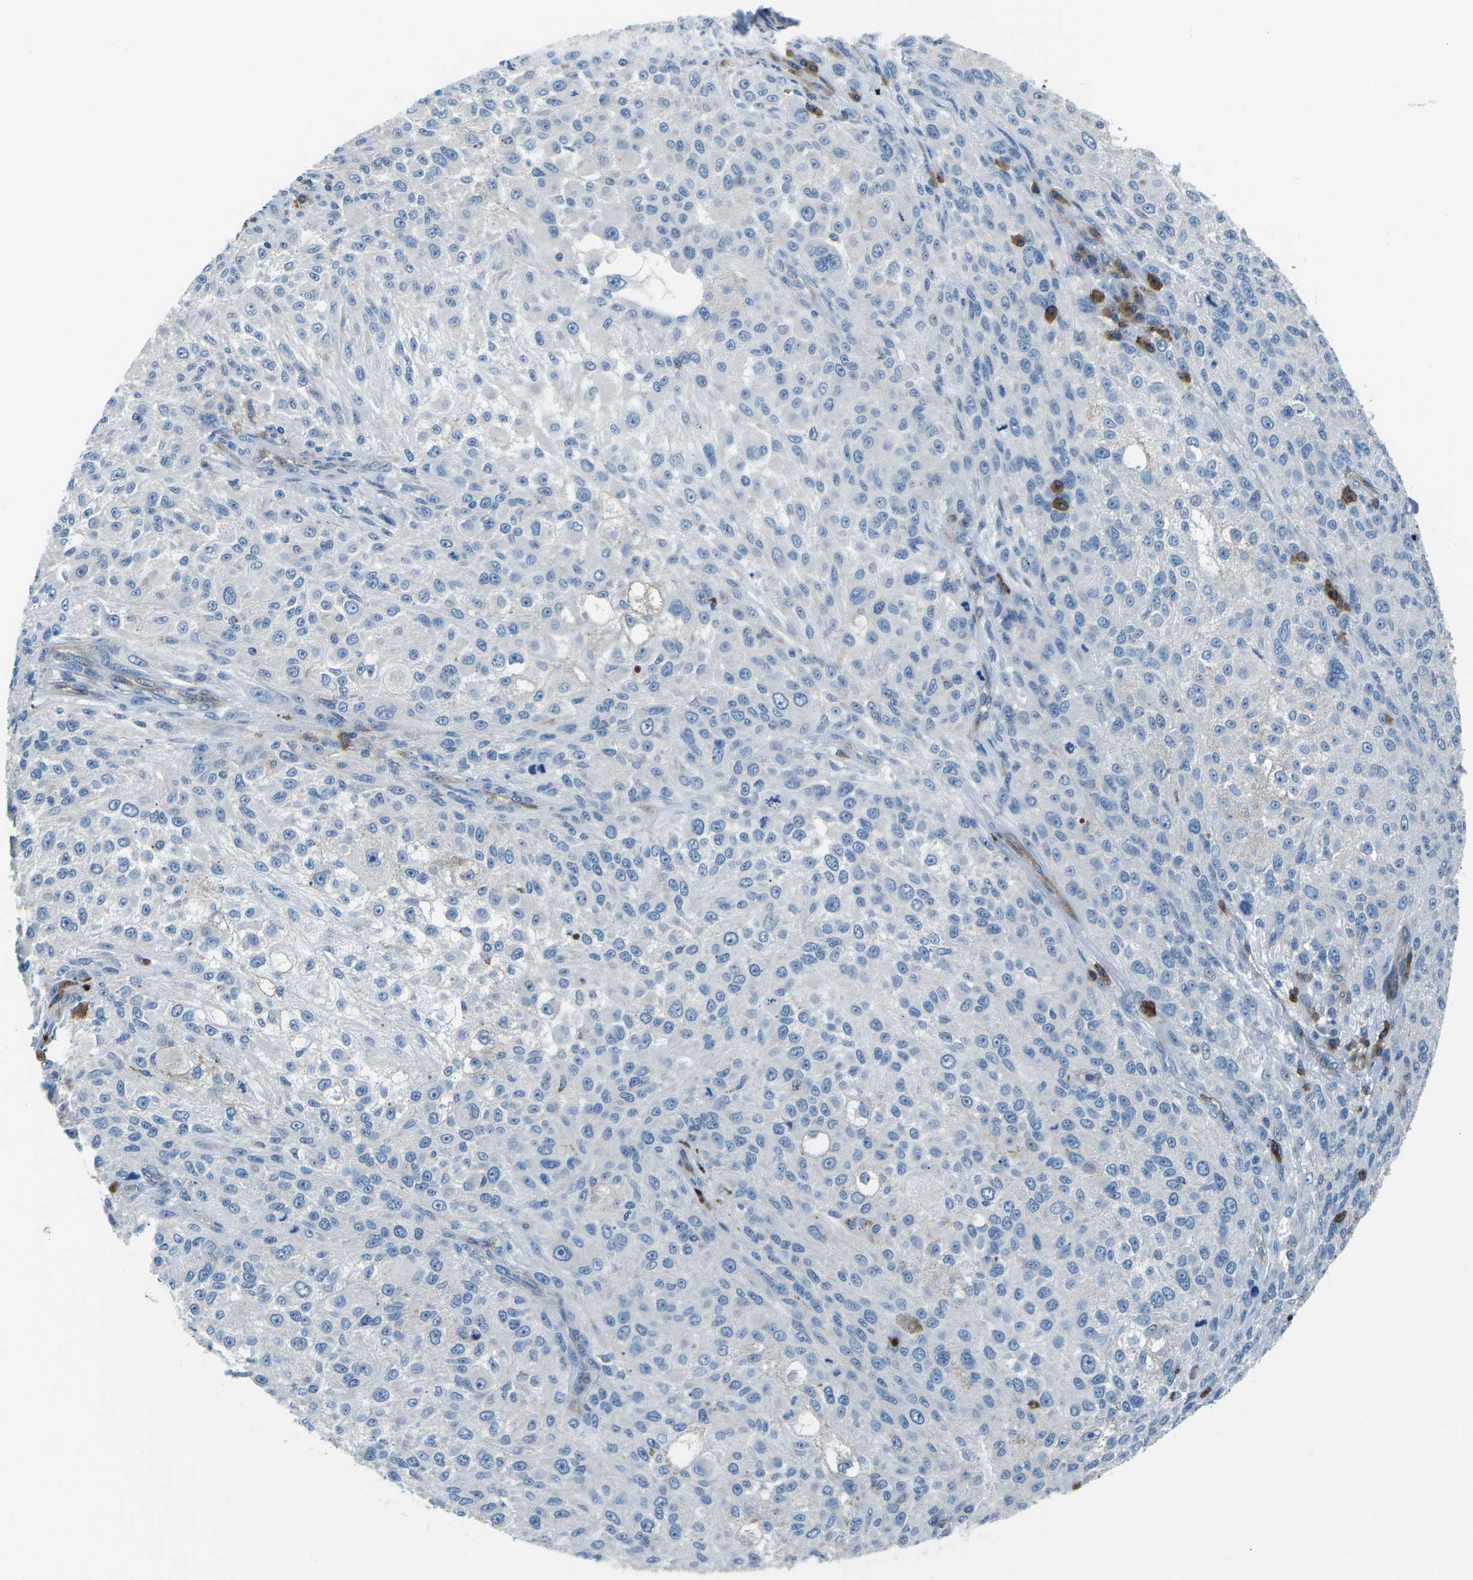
{"staining": {"intensity": "negative", "quantity": "none", "location": "none"}, "tissue": "melanoma", "cell_type": "Tumor cells", "image_type": "cancer", "snomed": [{"axis": "morphology", "description": "Necrosis, NOS"}, {"axis": "morphology", "description": "Malignant melanoma, NOS"}, {"axis": "topography", "description": "Skin"}], "caption": "A high-resolution photomicrograph shows immunohistochemistry (IHC) staining of melanoma, which displays no significant staining in tumor cells.", "gene": "CD1D", "patient": {"sex": "female", "age": 87}}